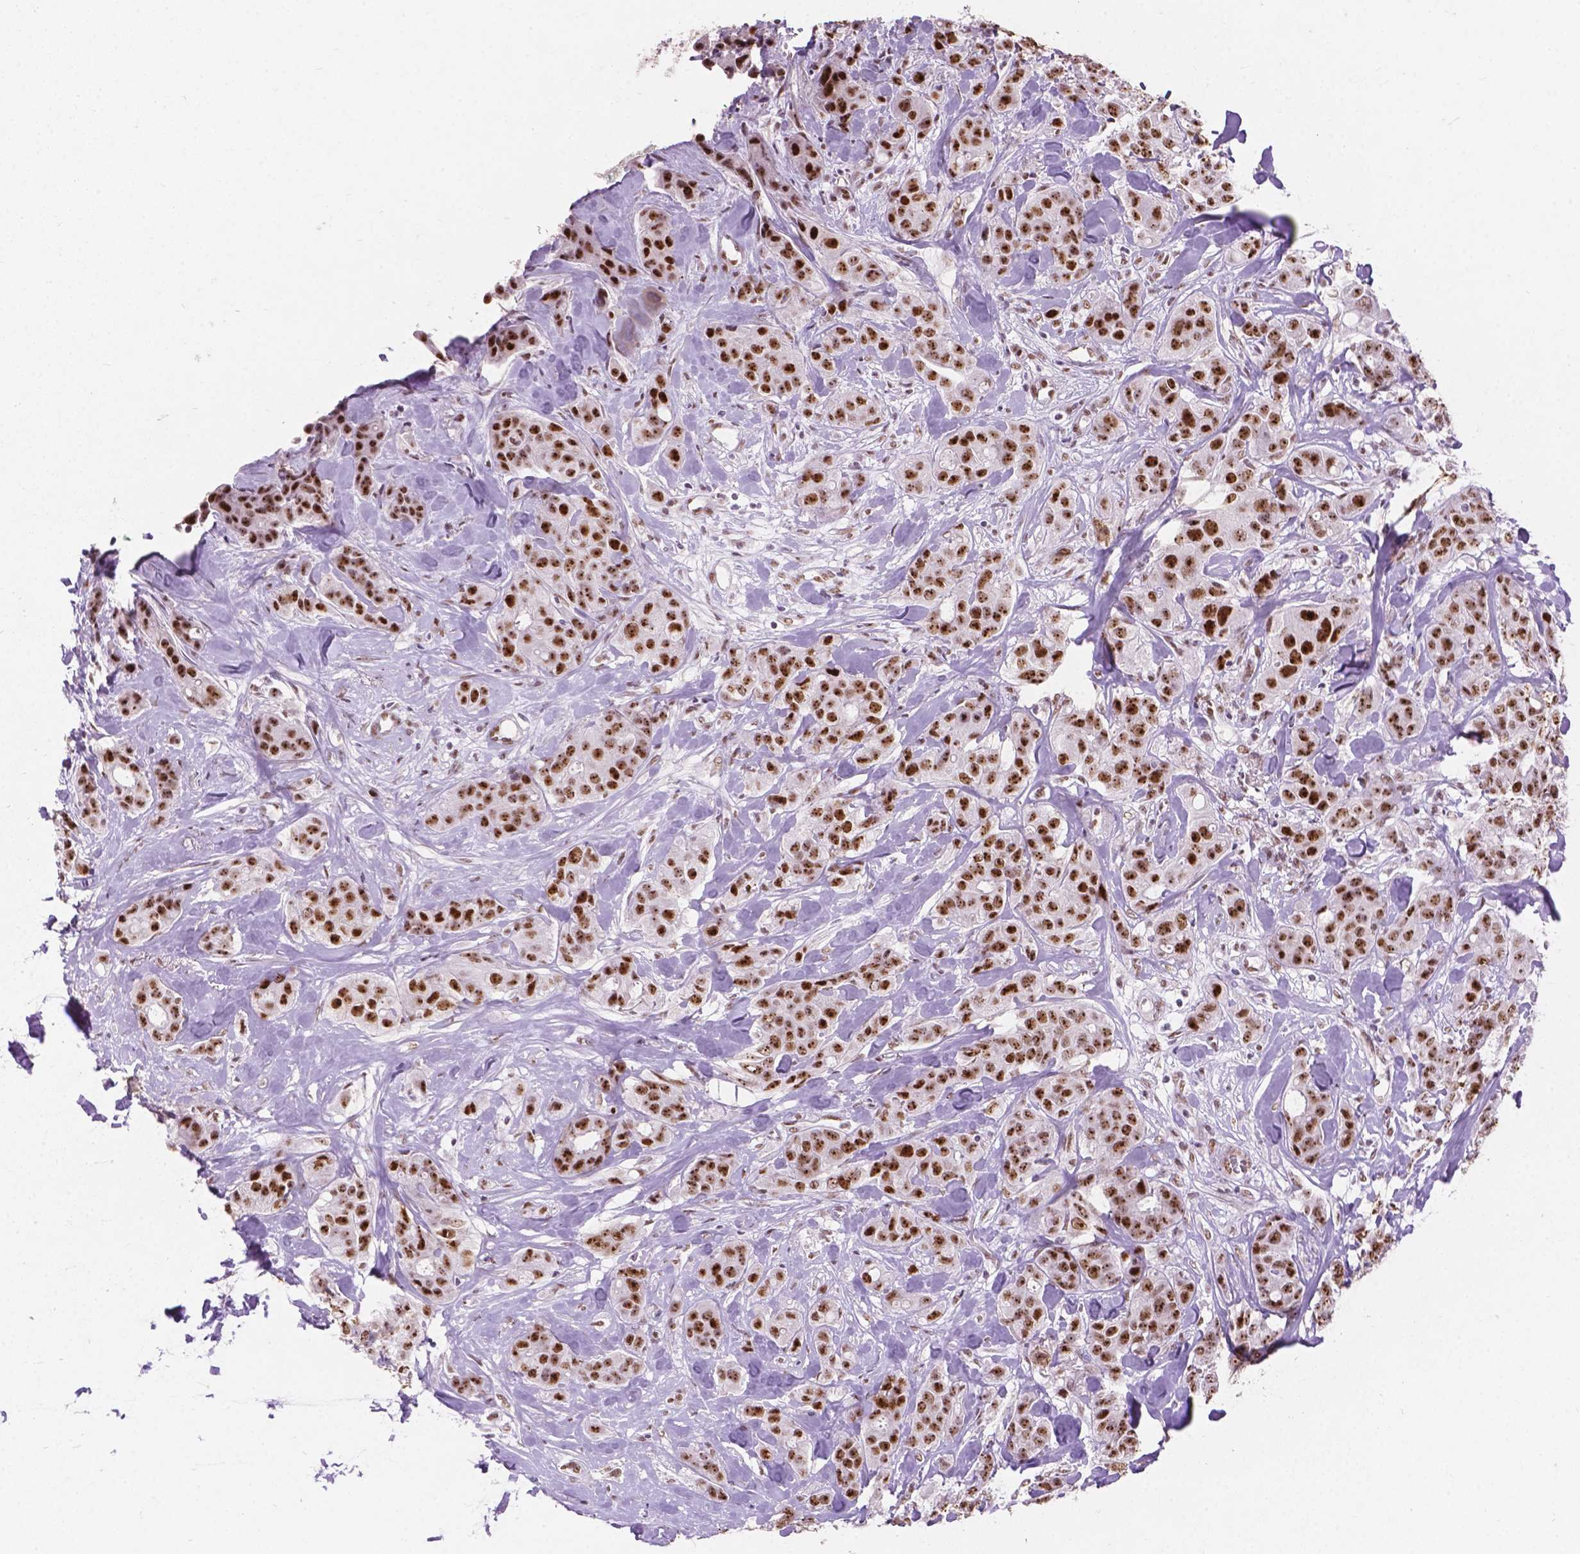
{"staining": {"intensity": "strong", "quantity": ">75%", "location": "nuclear"}, "tissue": "breast cancer", "cell_type": "Tumor cells", "image_type": "cancer", "snomed": [{"axis": "morphology", "description": "Duct carcinoma"}, {"axis": "topography", "description": "Breast"}], "caption": "IHC staining of breast invasive ductal carcinoma, which exhibits high levels of strong nuclear staining in approximately >75% of tumor cells indicating strong nuclear protein staining. The staining was performed using DAB (3,3'-diaminobenzidine) (brown) for protein detection and nuclei were counterstained in hematoxylin (blue).", "gene": "COIL", "patient": {"sex": "female", "age": 43}}